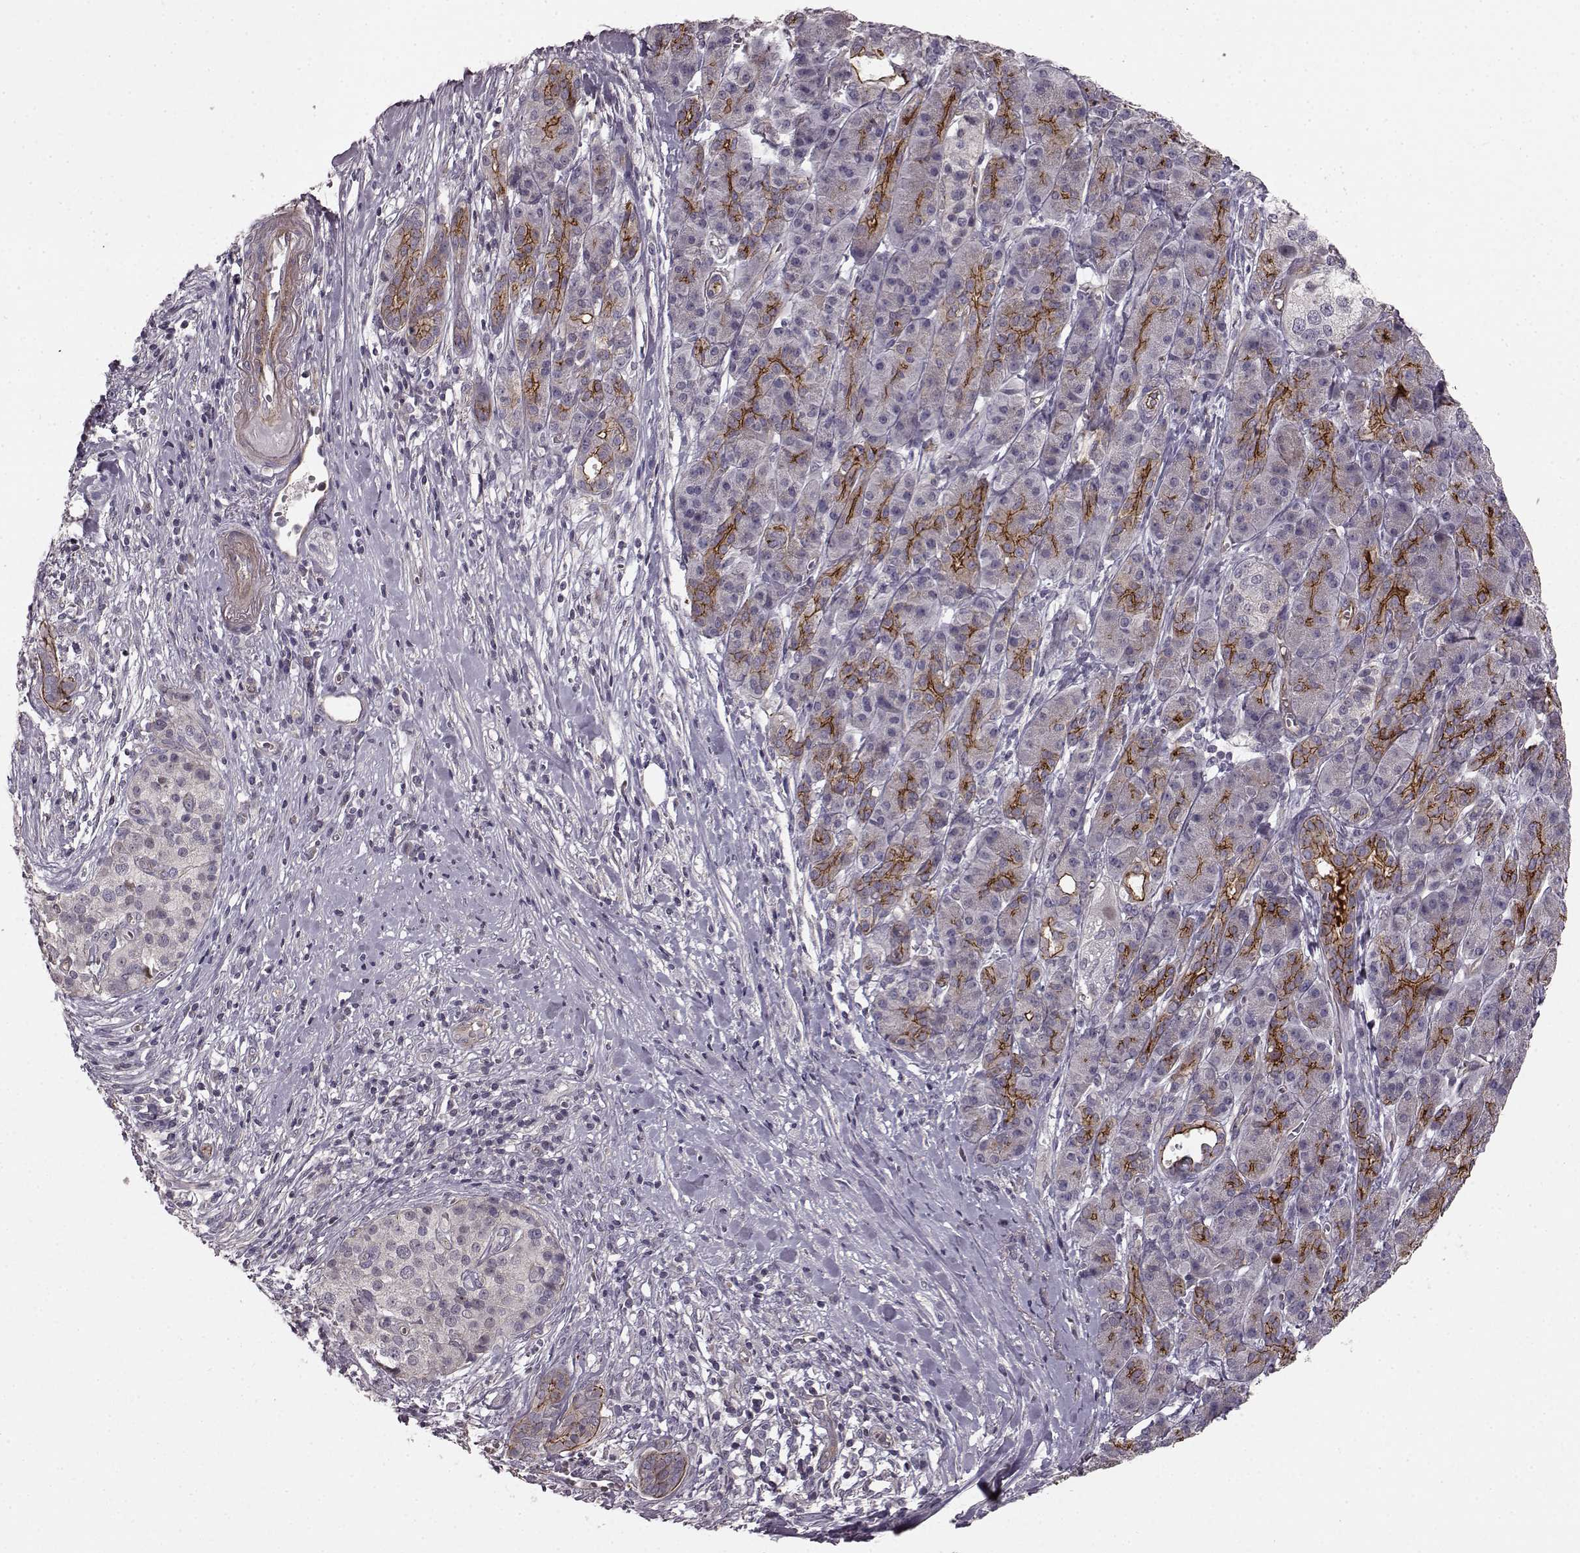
{"staining": {"intensity": "moderate", "quantity": "25%-75%", "location": "cytoplasmic/membranous"}, "tissue": "pancreatic cancer", "cell_type": "Tumor cells", "image_type": "cancer", "snomed": [{"axis": "morphology", "description": "Adenocarcinoma, NOS"}, {"axis": "topography", "description": "Pancreas"}], "caption": "IHC of human pancreatic cancer displays medium levels of moderate cytoplasmic/membranous staining in about 25%-75% of tumor cells. The protein is stained brown, and the nuclei are stained in blue (DAB (3,3'-diaminobenzidine) IHC with brightfield microscopy, high magnification).", "gene": "SLC22A18", "patient": {"sex": "male", "age": 61}}